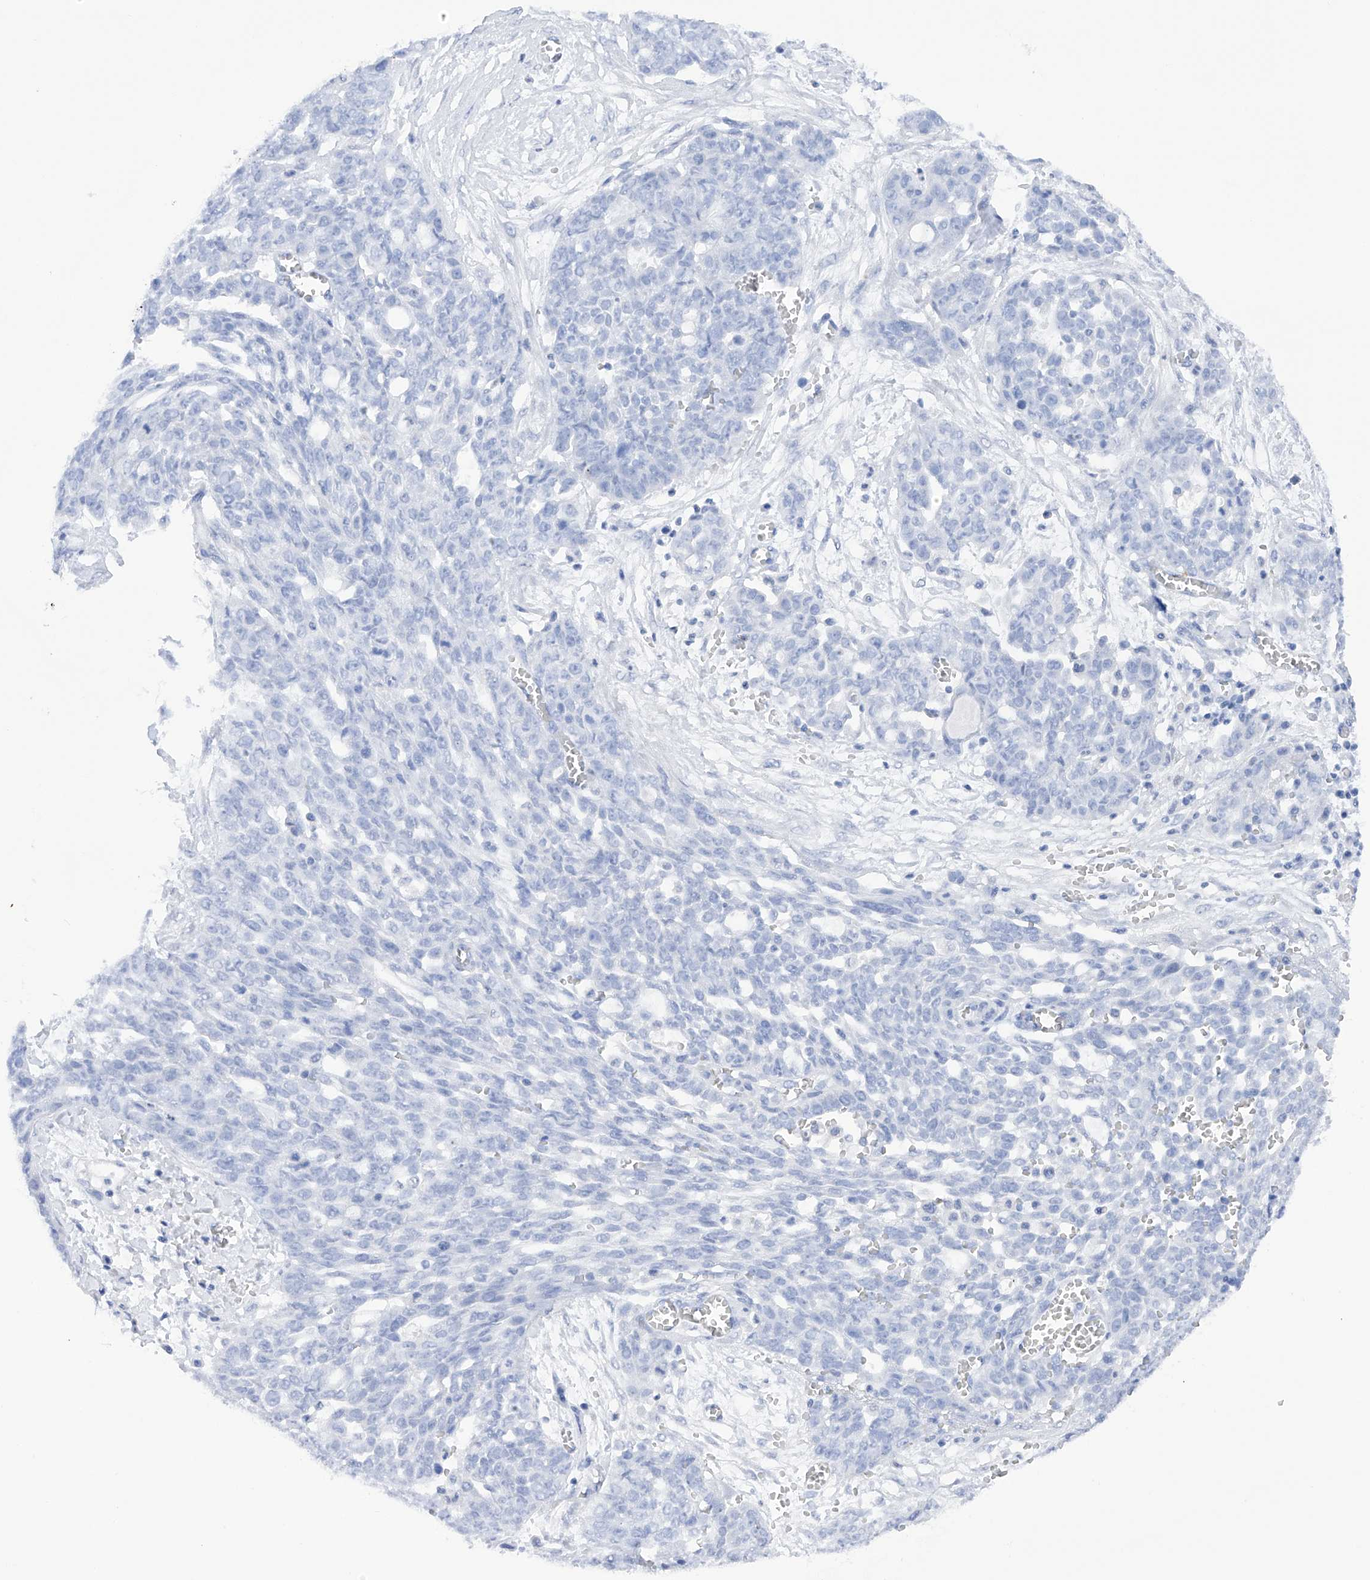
{"staining": {"intensity": "negative", "quantity": "none", "location": "none"}, "tissue": "ovarian cancer", "cell_type": "Tumor cells", "image_type": "cancer", "snomed": [{"axis": "morphology", "description": "Cystadenocarcinoma, serous, NOS"}, {"axis": "topography", "description": "Soft tissue"}, {"axis": "topography", "description": "Ovary"}], "caption": "The immunohistochemistry photomicrograph has no significant positivity in tumor cells of ovarian cancer tissue.", "gene": "FLG", "patient": {"sex": "female", "age": 57}}